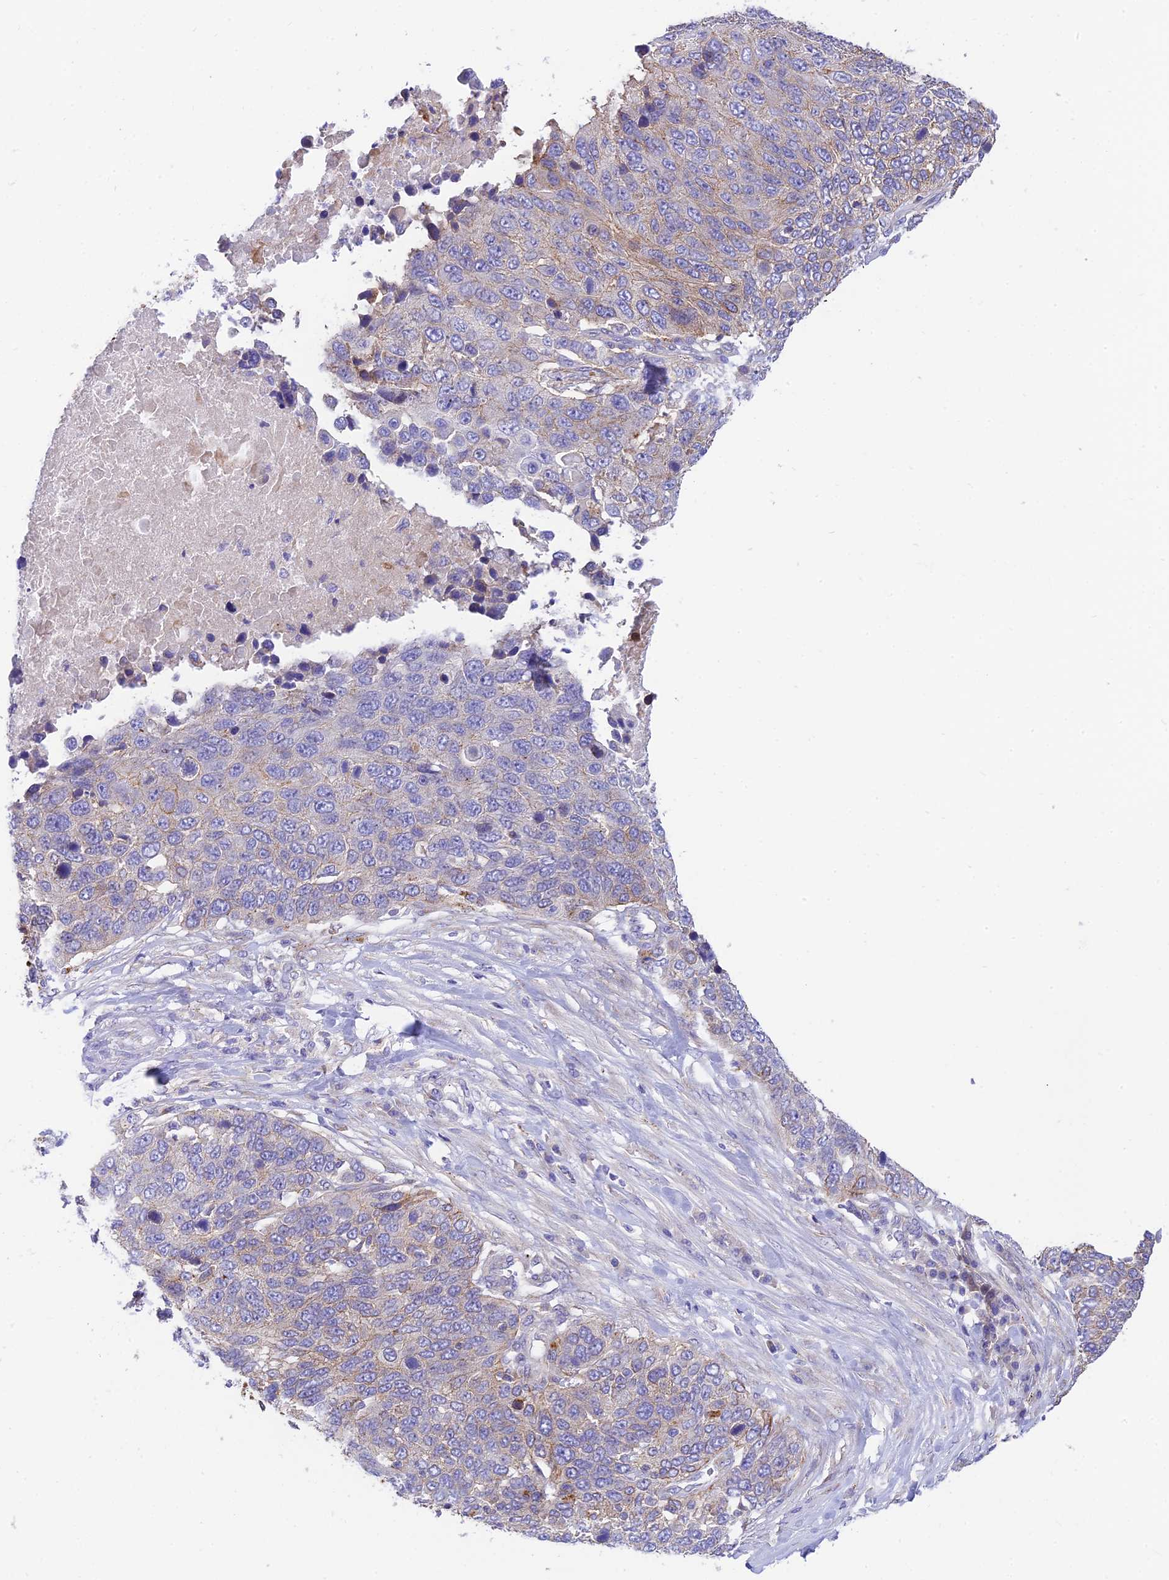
{"staining": {"intensity": "weak", "quantity": "25%-75%", "location": "cytoplasmic/membranous"}, "tissue": "lung cancer", "cell_type": "Tumor cells", "image_type": "cancer", "snomed": [{"axis": "morphology", "description": "Normal tissue, NOS"}, {"axis": "morphology", "description": "Squamous cell carcinoma, NOS"}, {"axis": "topography", "description": "Lymph node"}, {"axis": "topography", "description": "Lung"}], "caption": "IHC (DAB (3,3'-diaminobenzidine)) staining of squamous cell carcinoma (lung) demonstrates weak cytoplasmic/membranous protein positivity in about 25%-75% of tumor cells.", "gene": "CCDC157", "patient": {"sex": "male", "age": 66}}